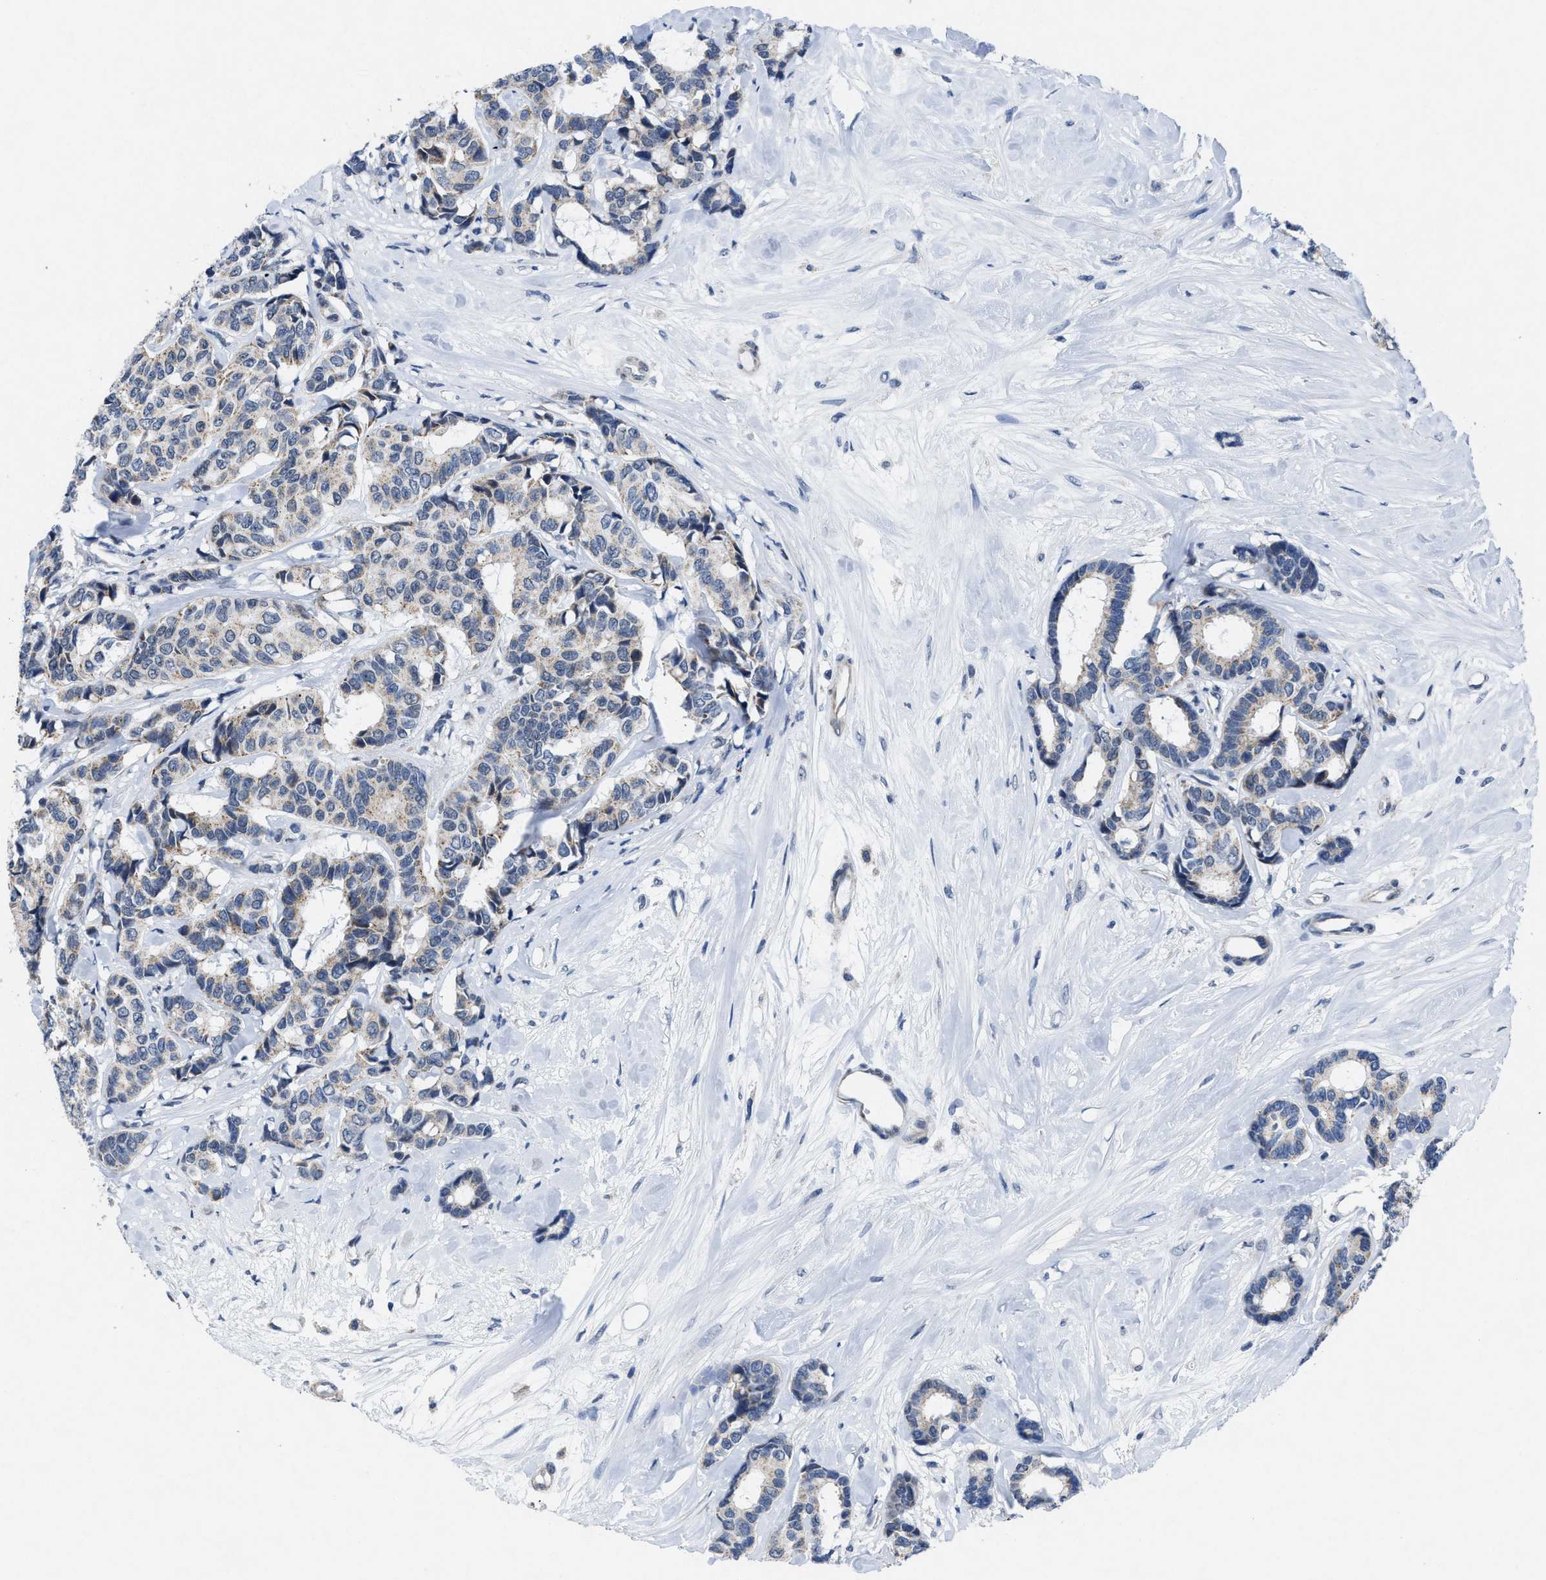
{"staining": {"intensity": "weak", "quantity": "<25%", "location": "cytoplasmic/membranous"}, "tissue": "breast cancer", "cell_type": "Tumor cells", "image_type": "cancer", "snomed": [{"axis": "morphology", "description": "Duct carcinoma"}, {"axis": "topography", "description": "Breast"}], "caption": "An immunohistochemistry (IHC) photomicrograph of intraductal carcinoma (breast) is shown. There is no staining in tumor cells of intraductal carcinoma (breast).", "gene": "ID3", "patient": {"sex": "female", "age": 87}}